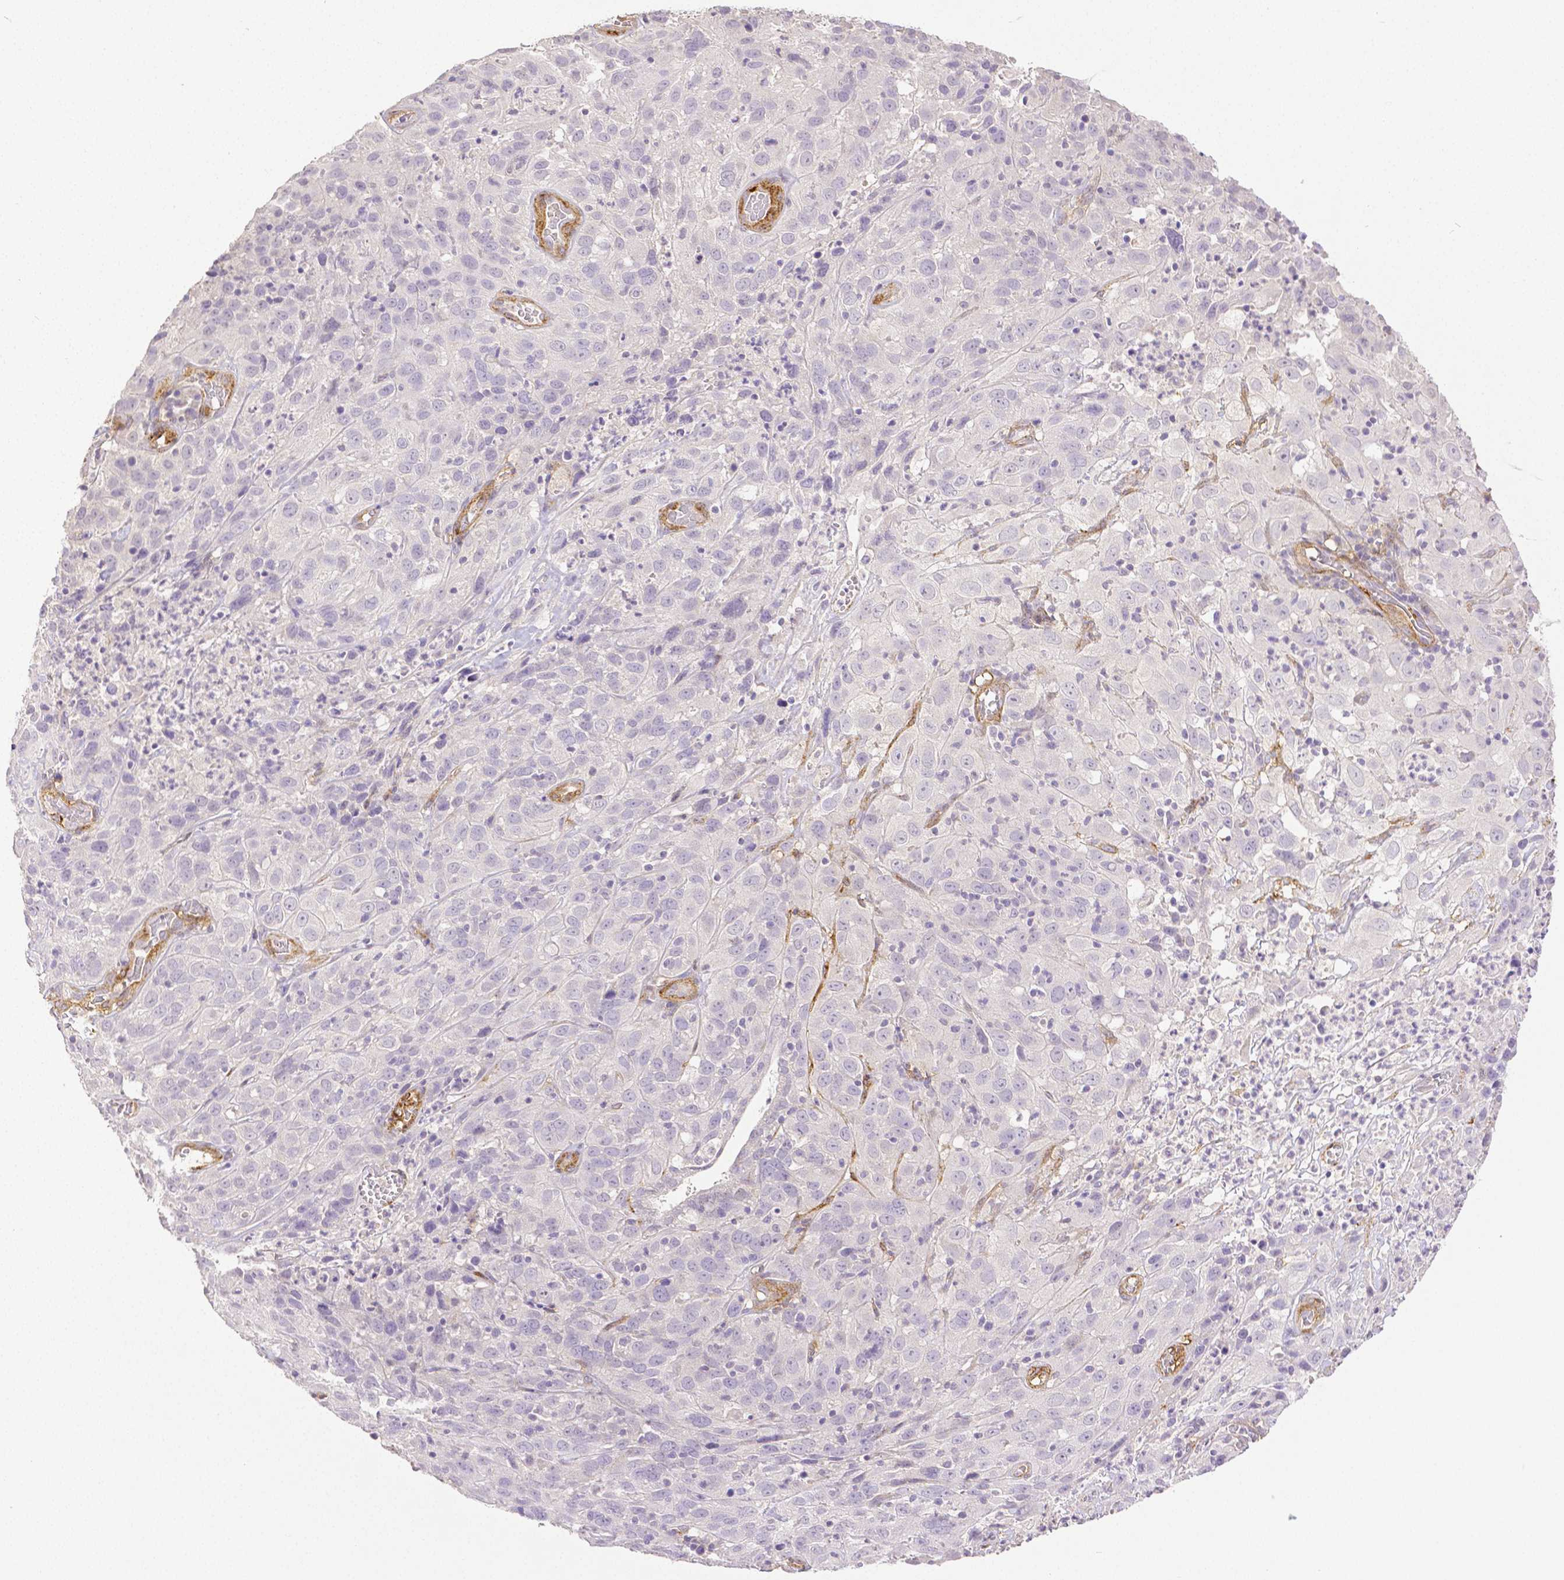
{"staining": {"intensity": "negative", "quantity": "none", "location": "none"}, "tissue": "cervical cancer", "cell_type": "Tumor cells", "image_type": "cancer", "snomed": [{"axis": "morphology", "description": "Squamous cell carcinoma, NOS"}, {"axis": "topography", "description": "Cervix"}], "caption": "Tumor cells are negative for protein expression in human cervical cancer. The staining is performed using DAB brown chromogen with nuclei counter-stained in using hematoxylin.", "gene": "THY1", "patient": {"sex": "female", "age": 32}}